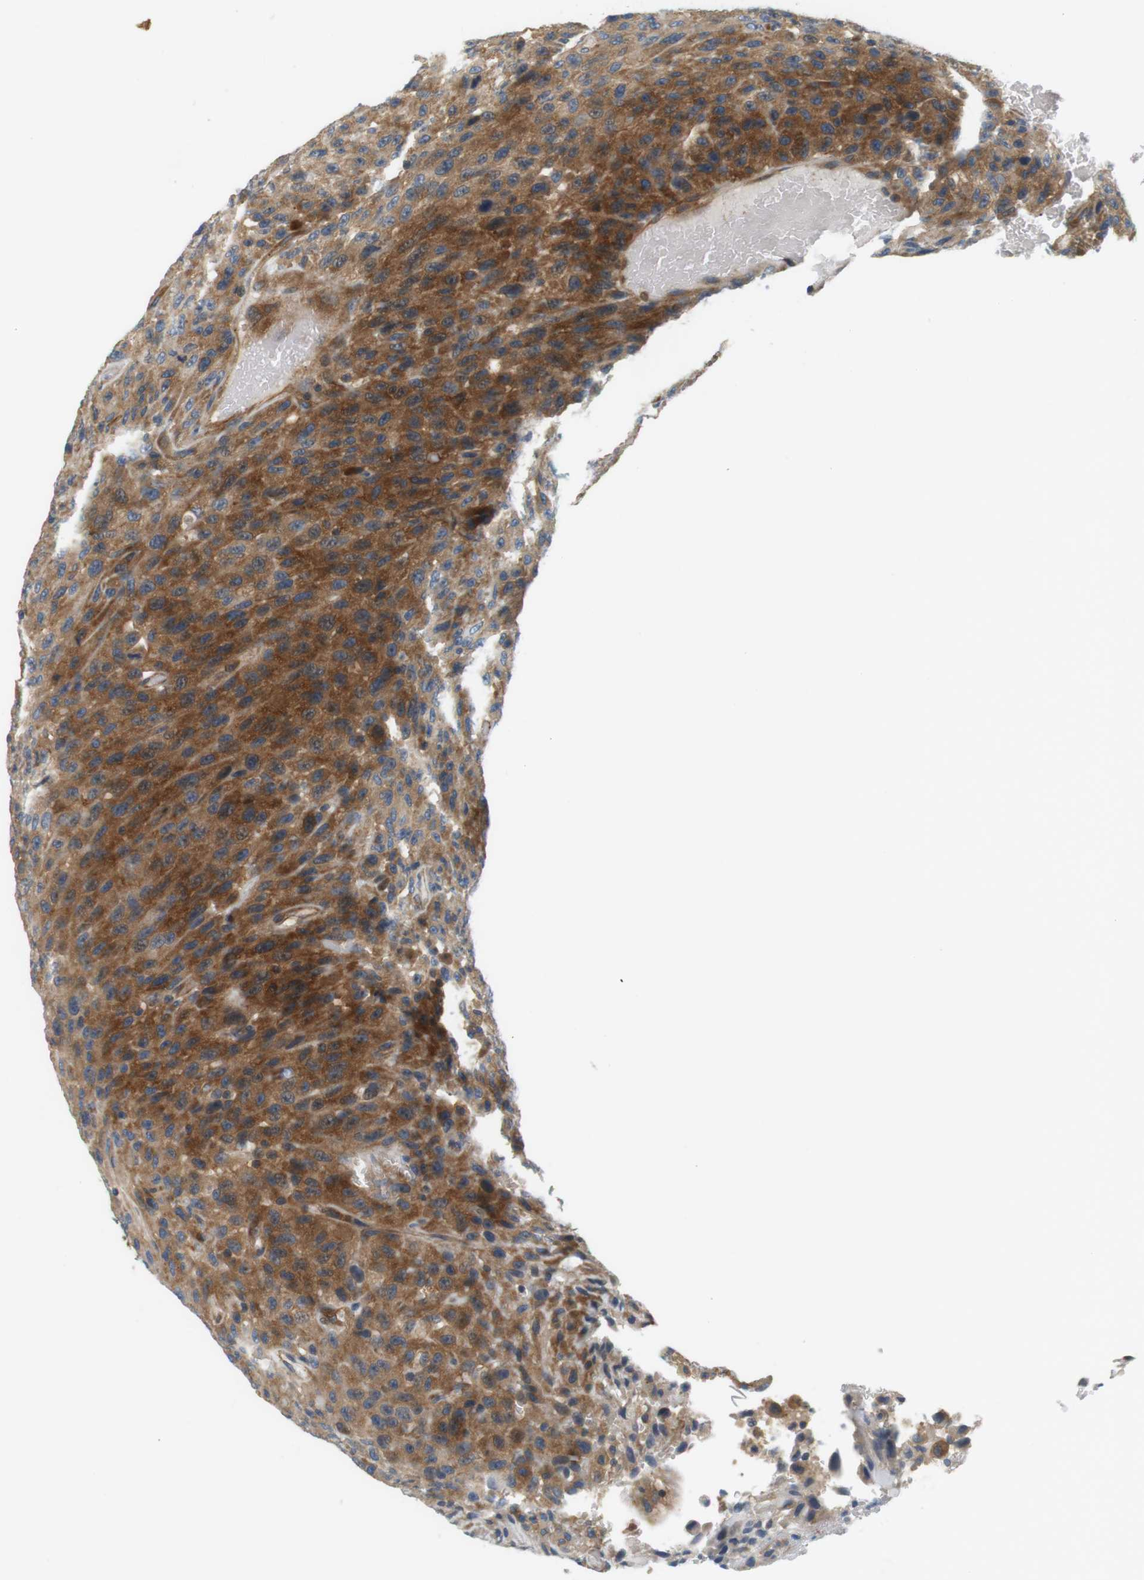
{"staining": {"intensity": "moderate", "quantity": ">75%", "location": "cytoplasmic/membranous"}, "tissue": "urothelial cancer", "cell_type": "Tumor cells", "image_type": "cancer", "snomed": [{"axis": "morphology", "description": "Urothelial carcinoma, High grade"}, {"axis": "topography", "description": "Urinary bladder"}], "caption": "Protein expression analysis of human high-grade urothelial carcinoma reveals moderate cytoplasmic/membranous expression in approximately >75% of tumor cells. (Stains: DAB in brown, nuclei in blue, Microscopy: brightfield microscopy at high magnification).", "gene": "SH3GLB1", "patient": {"sex": "male", "age": 66}}